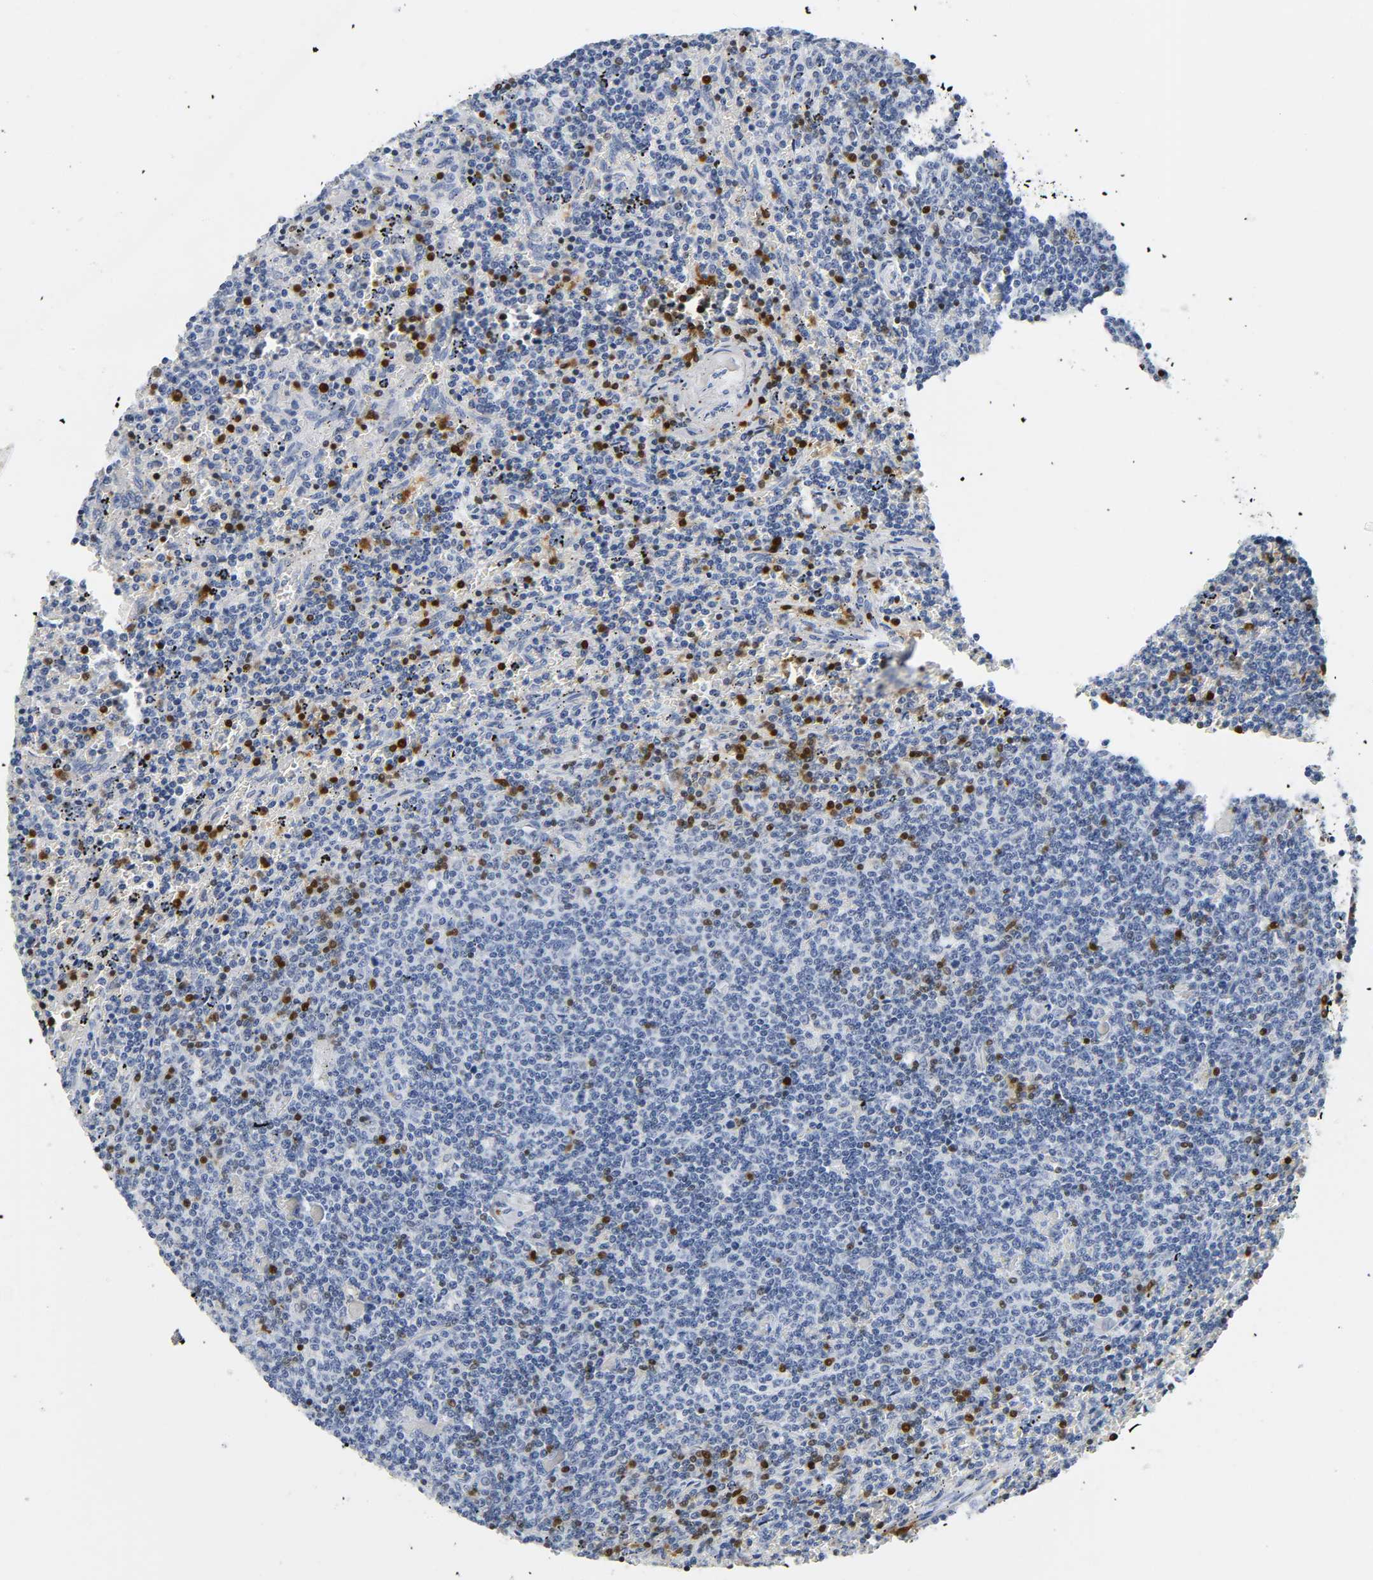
{"staining": {"intensity": "negative", "quantity": "none", "location": "none"}, "tissue": "lymphoma", "cell_type": "Tumor cells", "image_type": "cancer", "snomed": [{"axis": "morphology", "description": "Malignant lymphoma, non-Hodgkin's type, Low grade"}, {"axis": "topography", "description": "Spleen"}], "caption": "The immunohistochemistry image has no significant expression in tumor cells of lymphoma tissue.", "gene": "DOK2", "patient": {"sex": "female", "age": 50}}